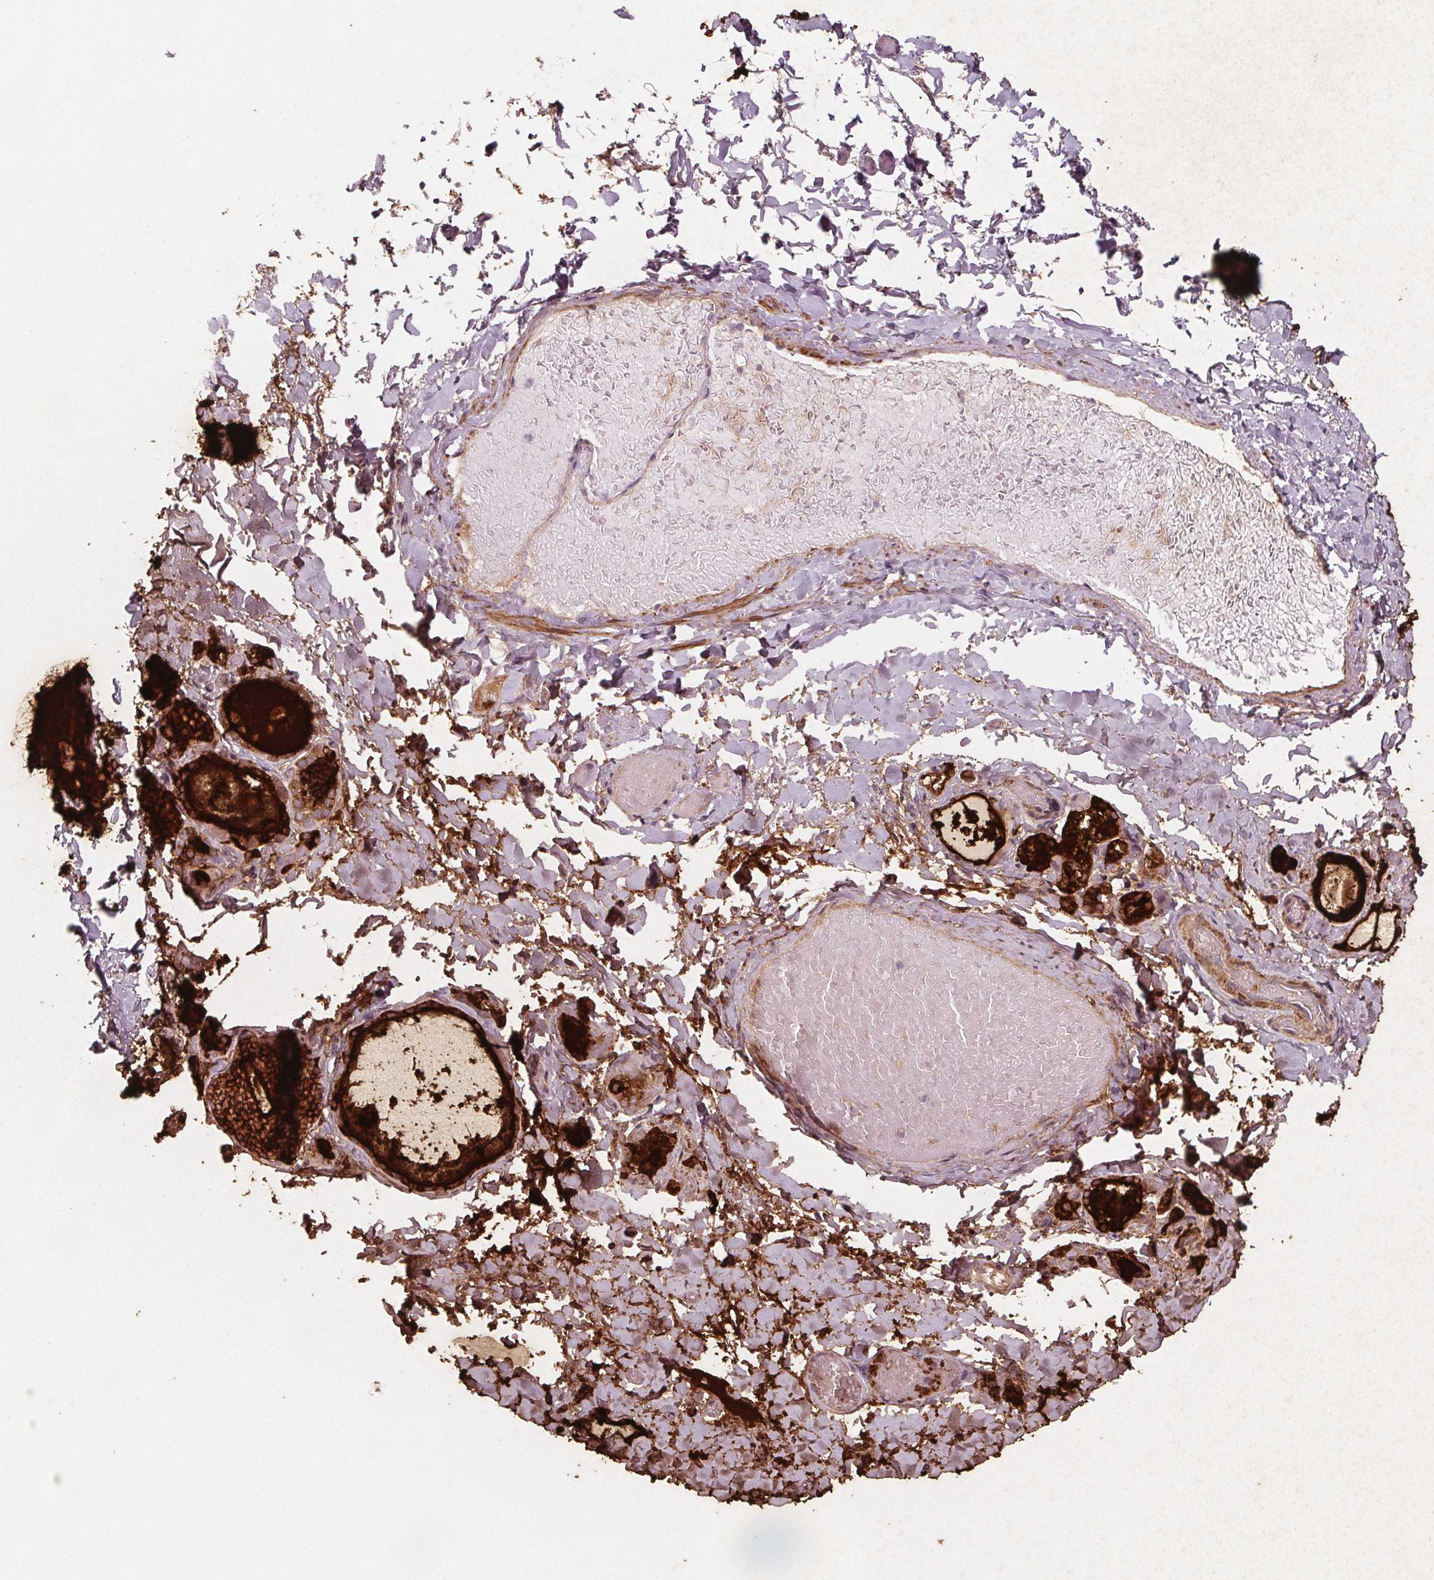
{"staining": {"intensity": "moderate", "quantity": "<25%", "location": "cytoplasmic/membranous"}, "tissue": "thyroid gland", "cell_type": "Glandular cells", "image_type": "normal", "snomed": [{"axis": "morphology", "description": "Normal tissue, NOS"}, {"axis": "topography", "description": "Thyroid gland"}], "caption": "Immunohistochemistry (IHC) (DAB) staining of benign human thyroid gland demonstrates moderate cytoplasmic/membranous protein positivity in approximately <25% of glandular cells.", "gene": "ADAM33", "patient": {"sex": "female", "age": 56}}